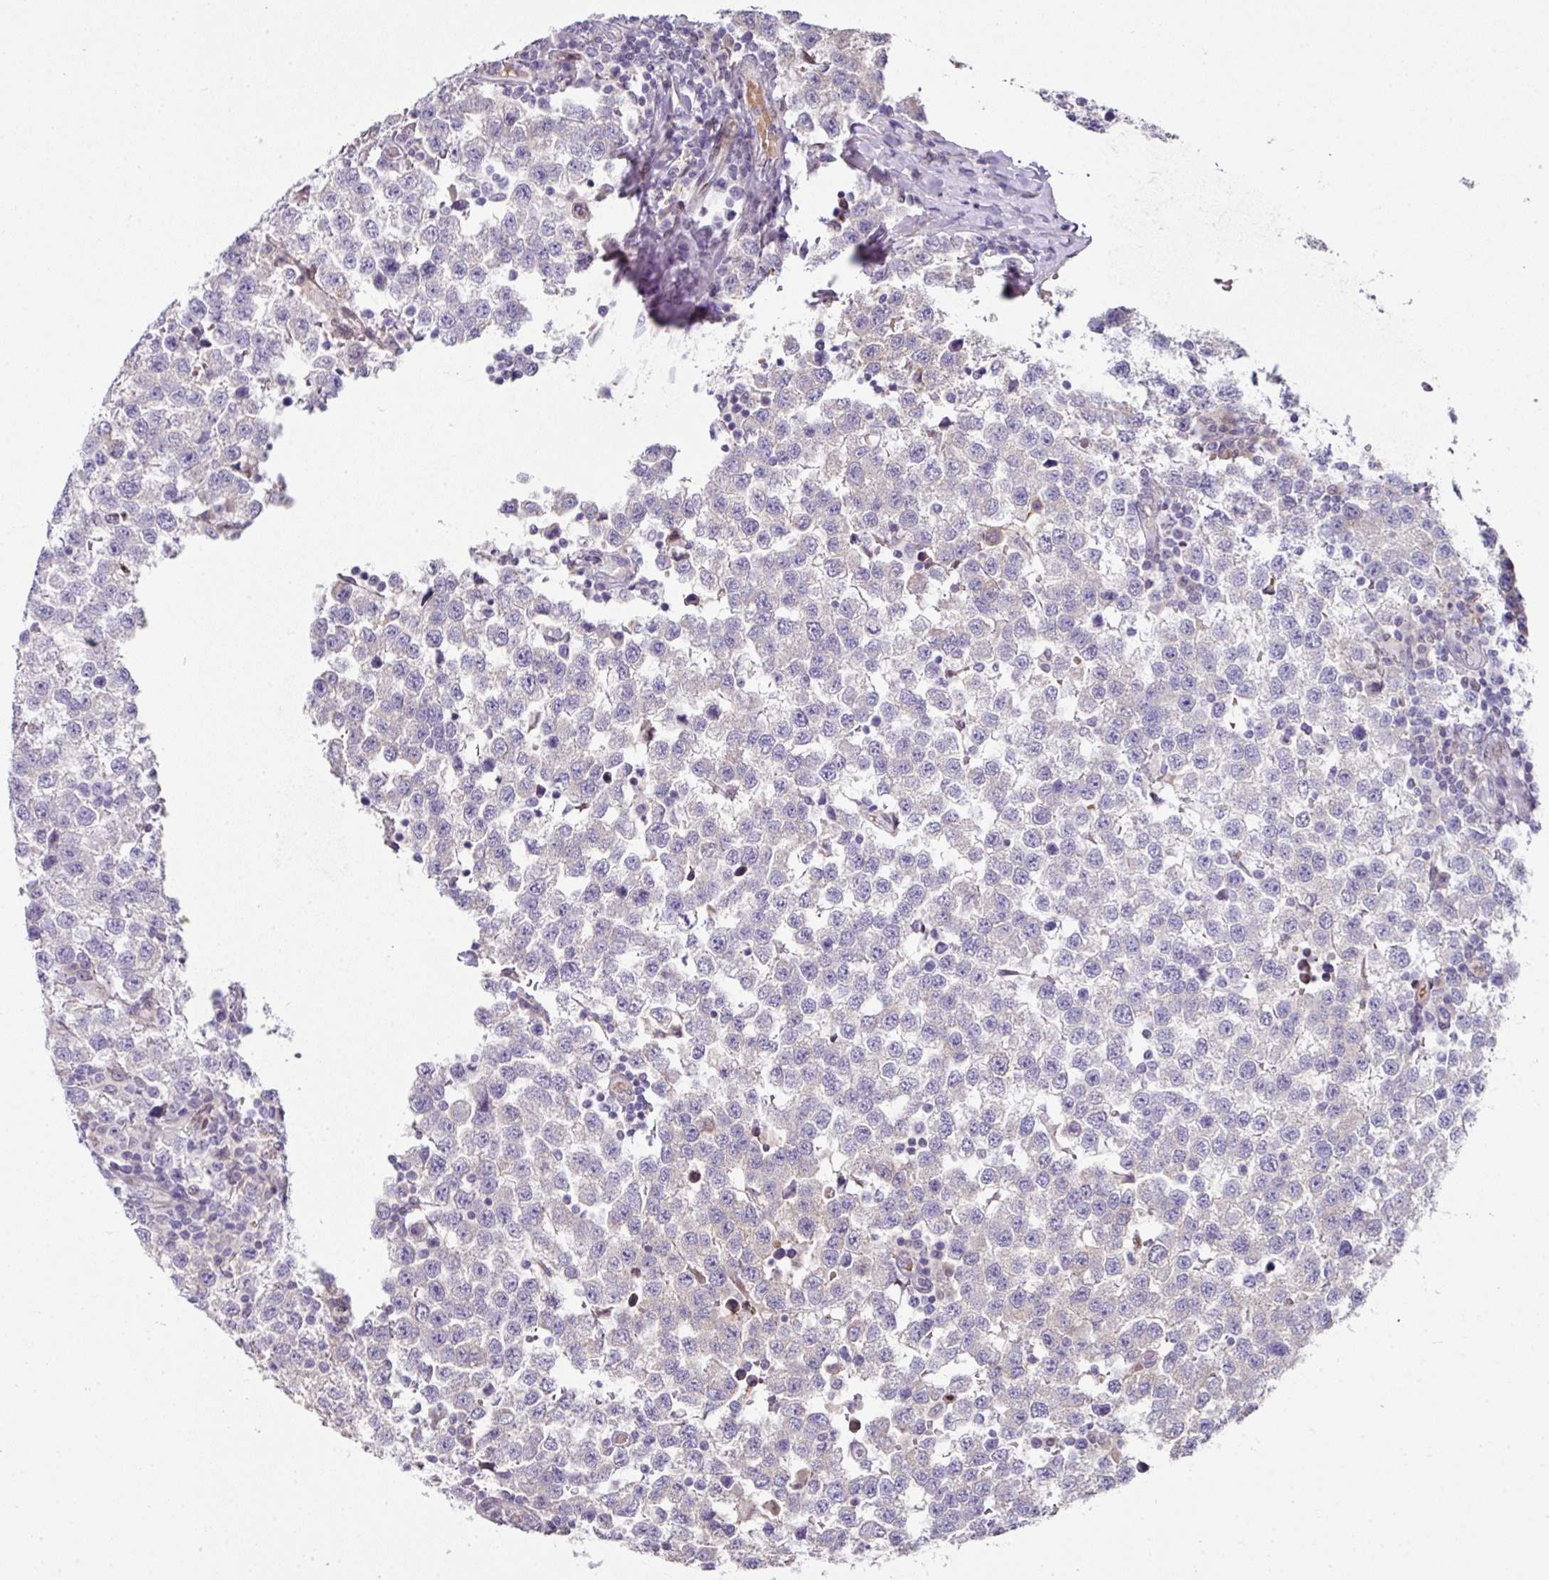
{"staining": {"intensity": "negative", "quantity": "none", "location": "none"}, "tissue": "testis cancer", "cell_type": "Tumor cells", "image_type": "cancer", "snomed": [{"axis": "morphology", "description": "Seminoma, NOS"}, {"axis": "topography", "description": "Testis"}], "caption": "This is an IHC image of human testis cancer (seminoma). There is no staining in tumor cells.", "gene": "ANKRD18A", "patient": {"sex": "male", "age": 34}}